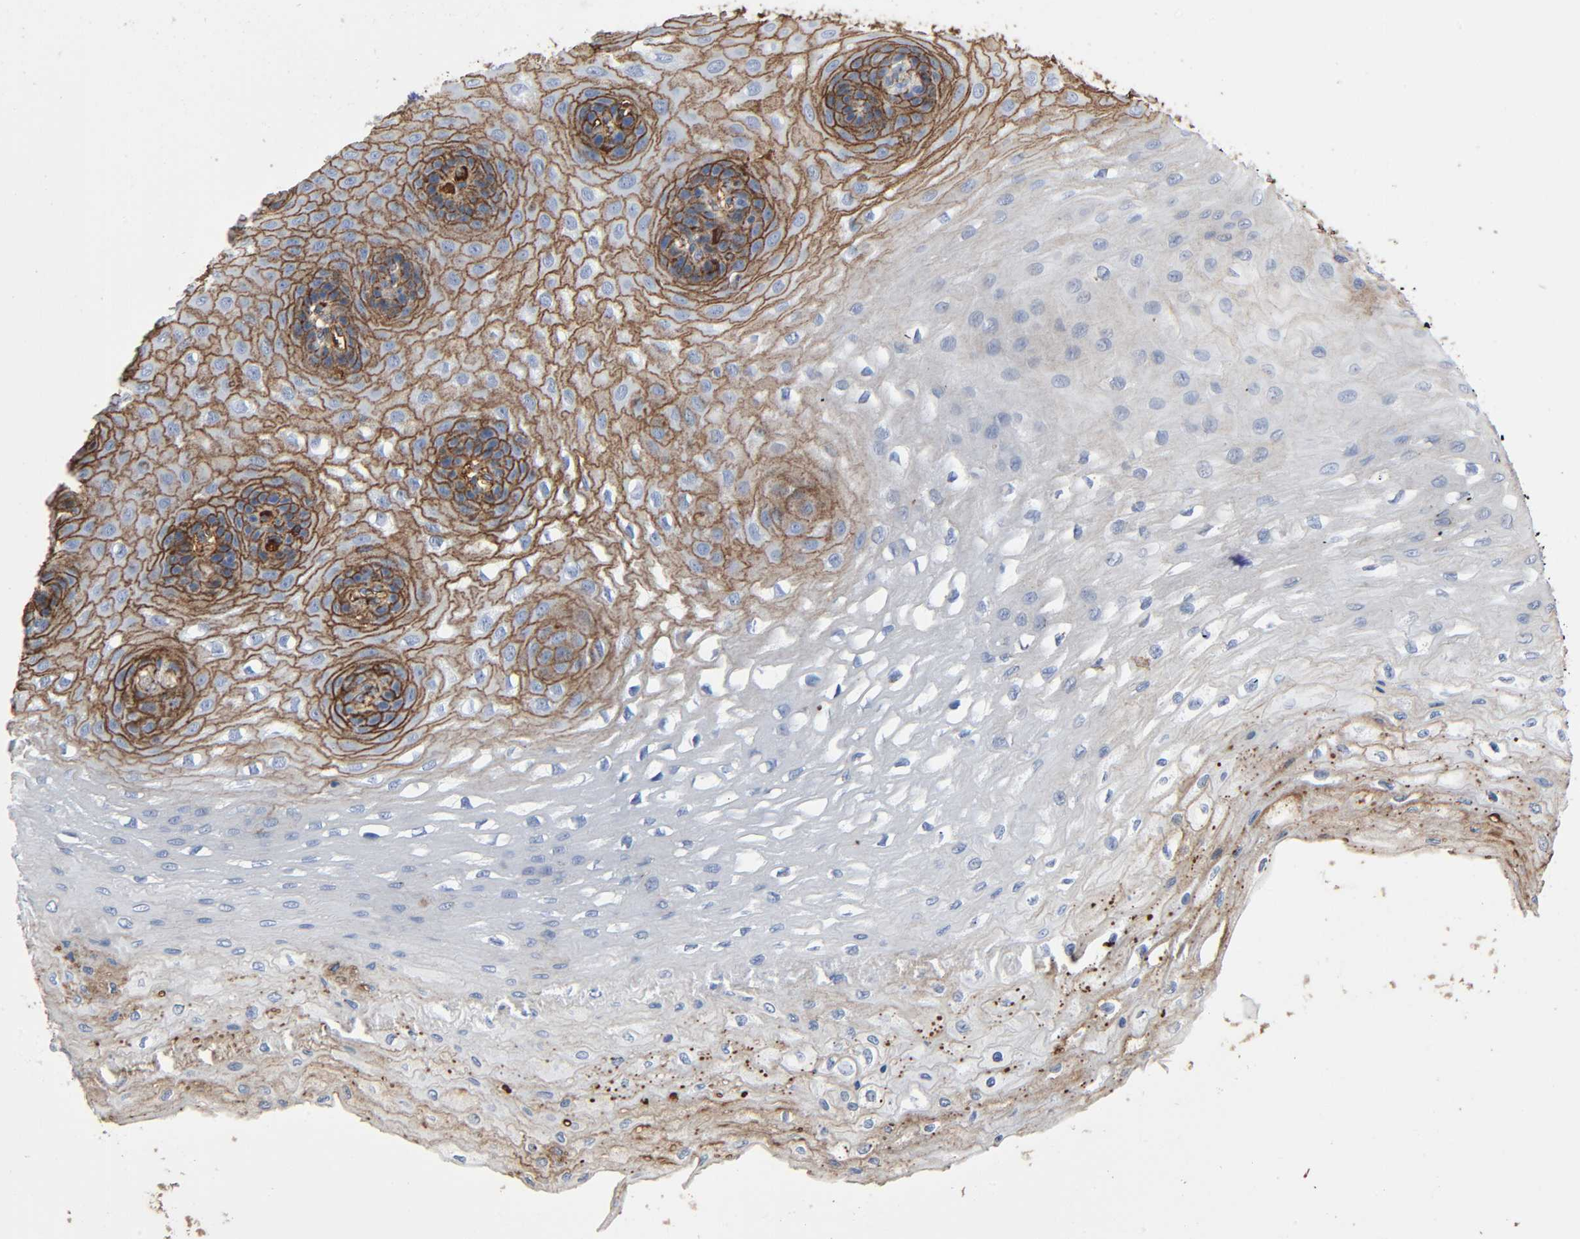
{"staining": {"intensity": "moderate", "quantity": "25%-75%", "location": "cytoplasmic/membranous"}, "tissue": "esophagus", "cell_type": "Squamous epithelial cells", "image_type": "normal", "snomed": [{"axis": "morphology", "description": "Normal tissue, NOS"}, {"axis": "topography", "description": "Esophagus"}], "caption": "This histopathology image exhibits IHC staining of unremarkable human esophagus, with medium moderate cytoplasmic/membranous staining in approximately 25%-75% of squamous epithelial cells.", "gene": "C3", "patient": {"sex": "female", "age": 72}}